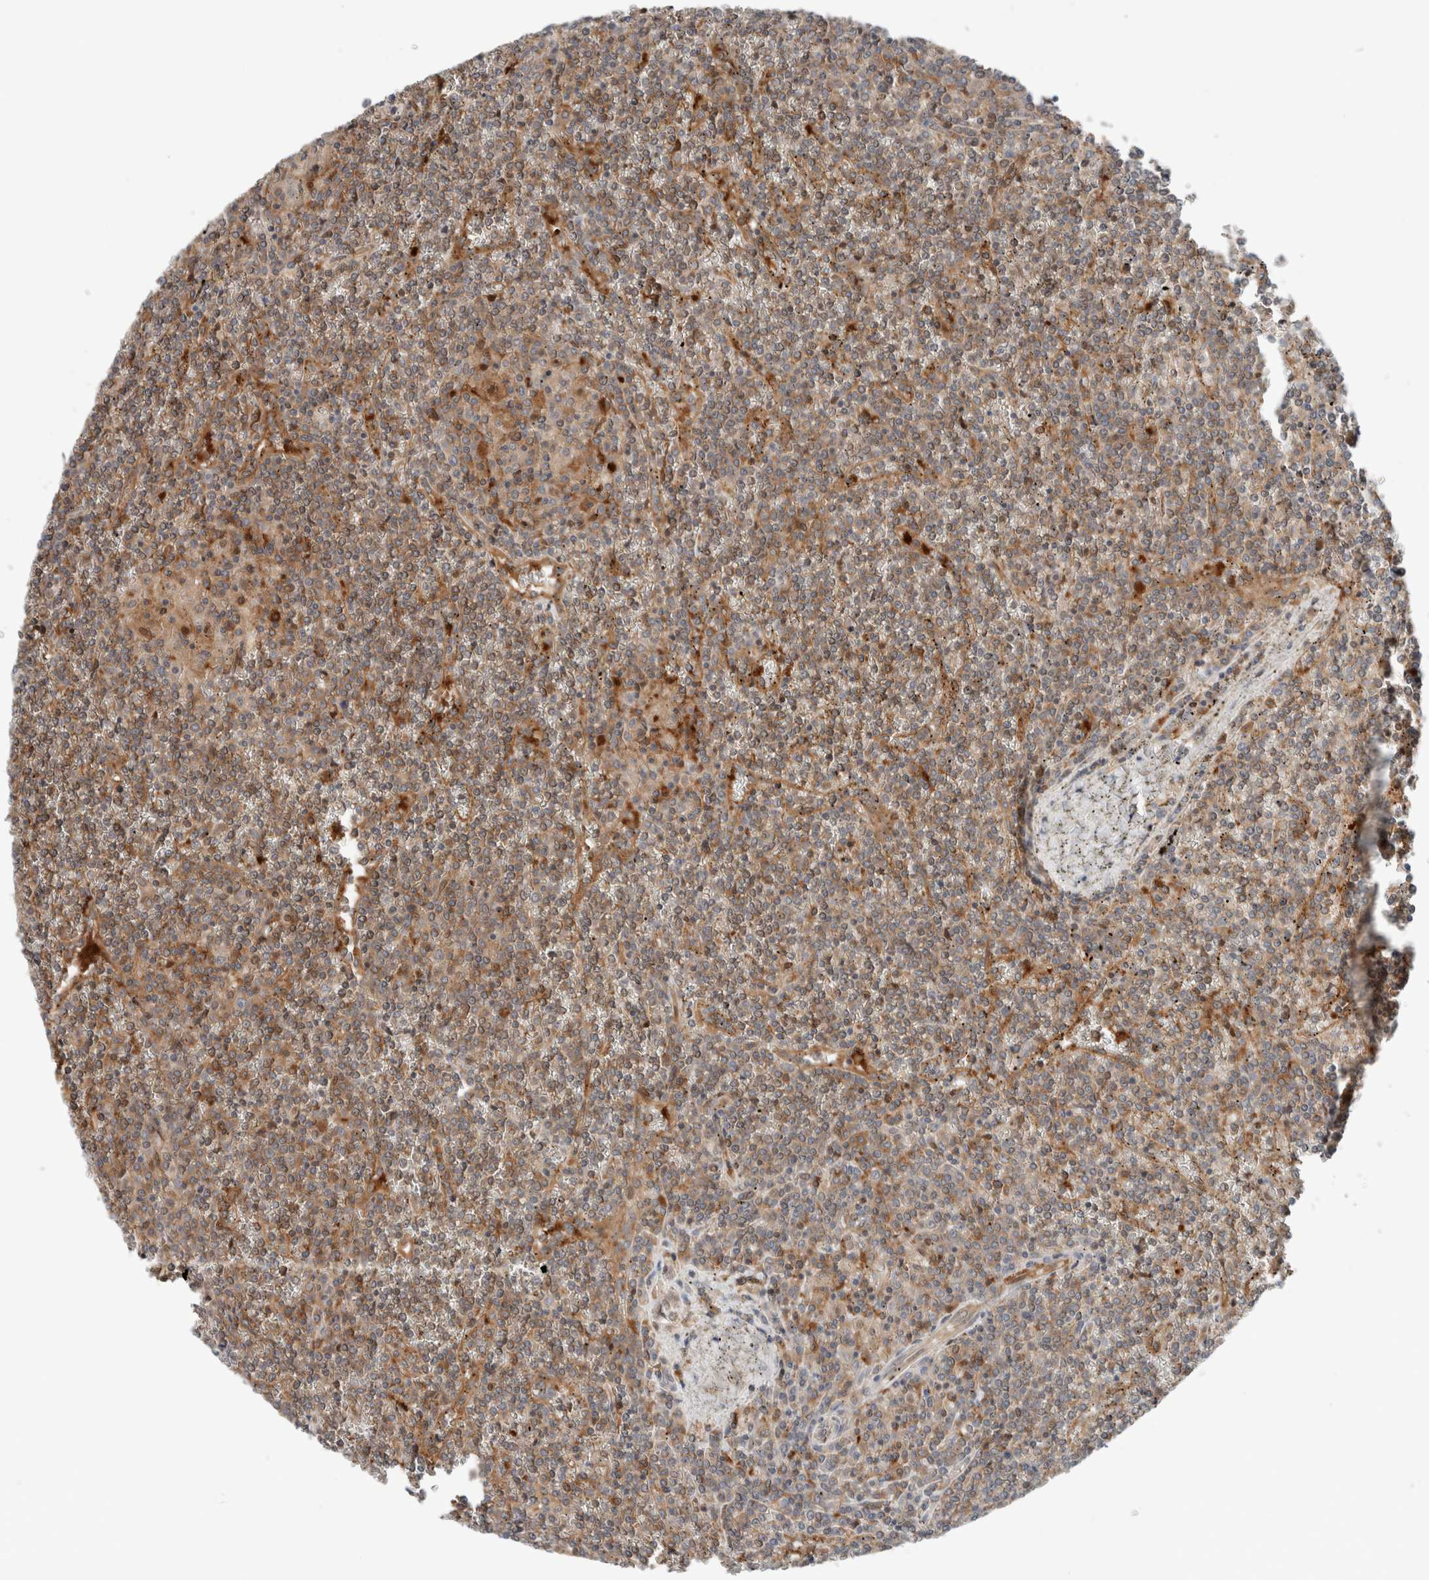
{"staining": {"intensity": "moderate", "quantity": ">75%", "location": "cytoplasmic/membranous"}, "tissue": "lymphoma", "cell_type": "Tumor cells", "image_type": "cancer", "snomed": [{"axis": "morphology", "description": "Malignant lymphoma, non-Hodgkin's type, Low grade"}, {"axis": "topography", "description": "Spleen"}], "caption": "DAB immunohistochemical staining of human low-grade malignant lymphoma, non-Hodgkin's type demonstrates moderate cytoplasmic/membranous protein expression in about >75% of tumor cells.", "gene": "XPNPEP1", "patient": {"sex": "female", "age": 19}}